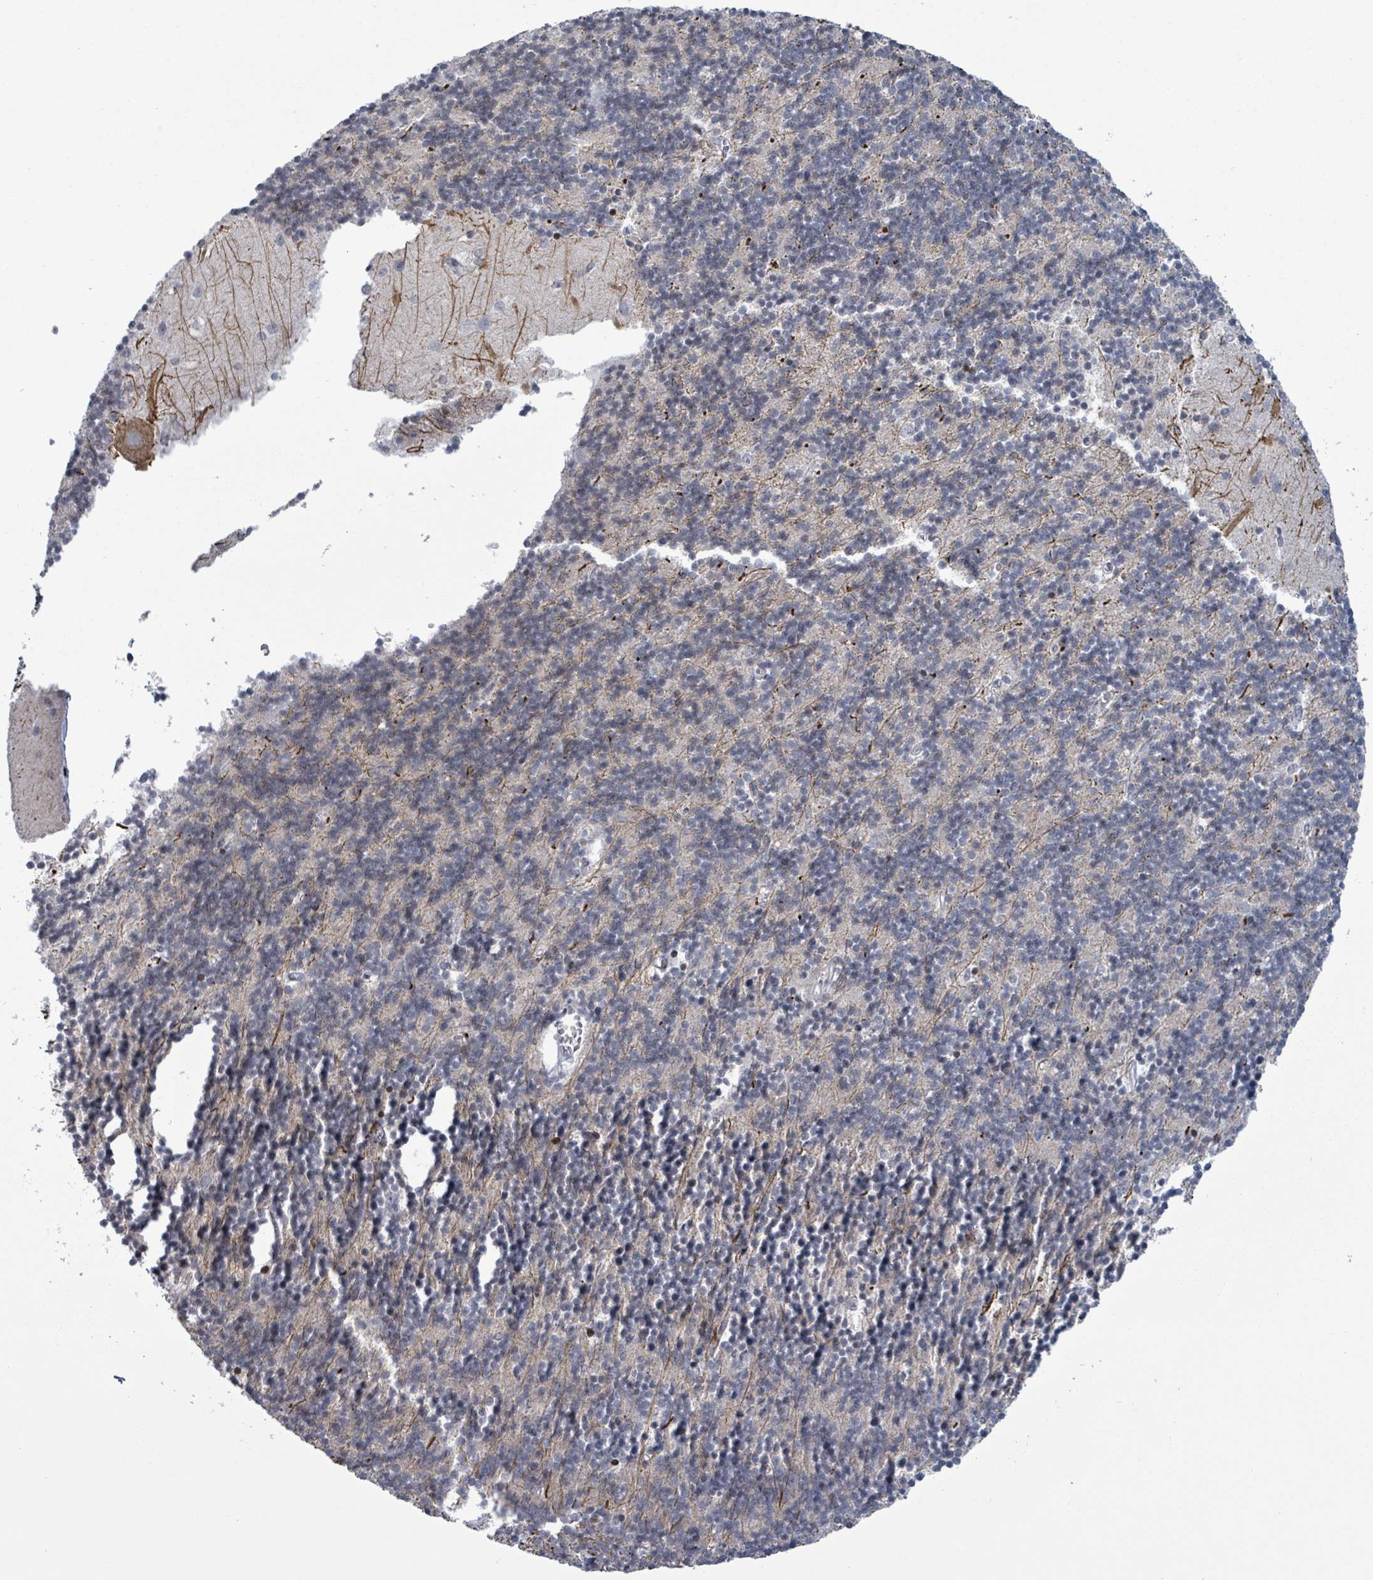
{"staining": {"intensity": "weak", "quantity": "25%-75%", "location": "cytoplasmic/membranous"}, "tissue": "cerebellum", "cell_type": "Cells in granular layer", "image_type": "normal", "snomed": [{"axis": "morphology", "description": "Normal tissue, NOS"}, {"axis": "topography", "description": "Cerebellum"}], "caption": "Unremarkable cerebellum was stained to show a protein in brown. There is low levels of weak cytoplasmic/membranous staining in approximately 25%-75% of cells in granular layer. The protein is stained brown, and the nuclei are stained in blue (DAB (3,3'-diaminobenzidine) IHC with brightfield microscopy, high magnification).", "gene": "FNDC4", "patient": {"sex": "male", "age": 54}}